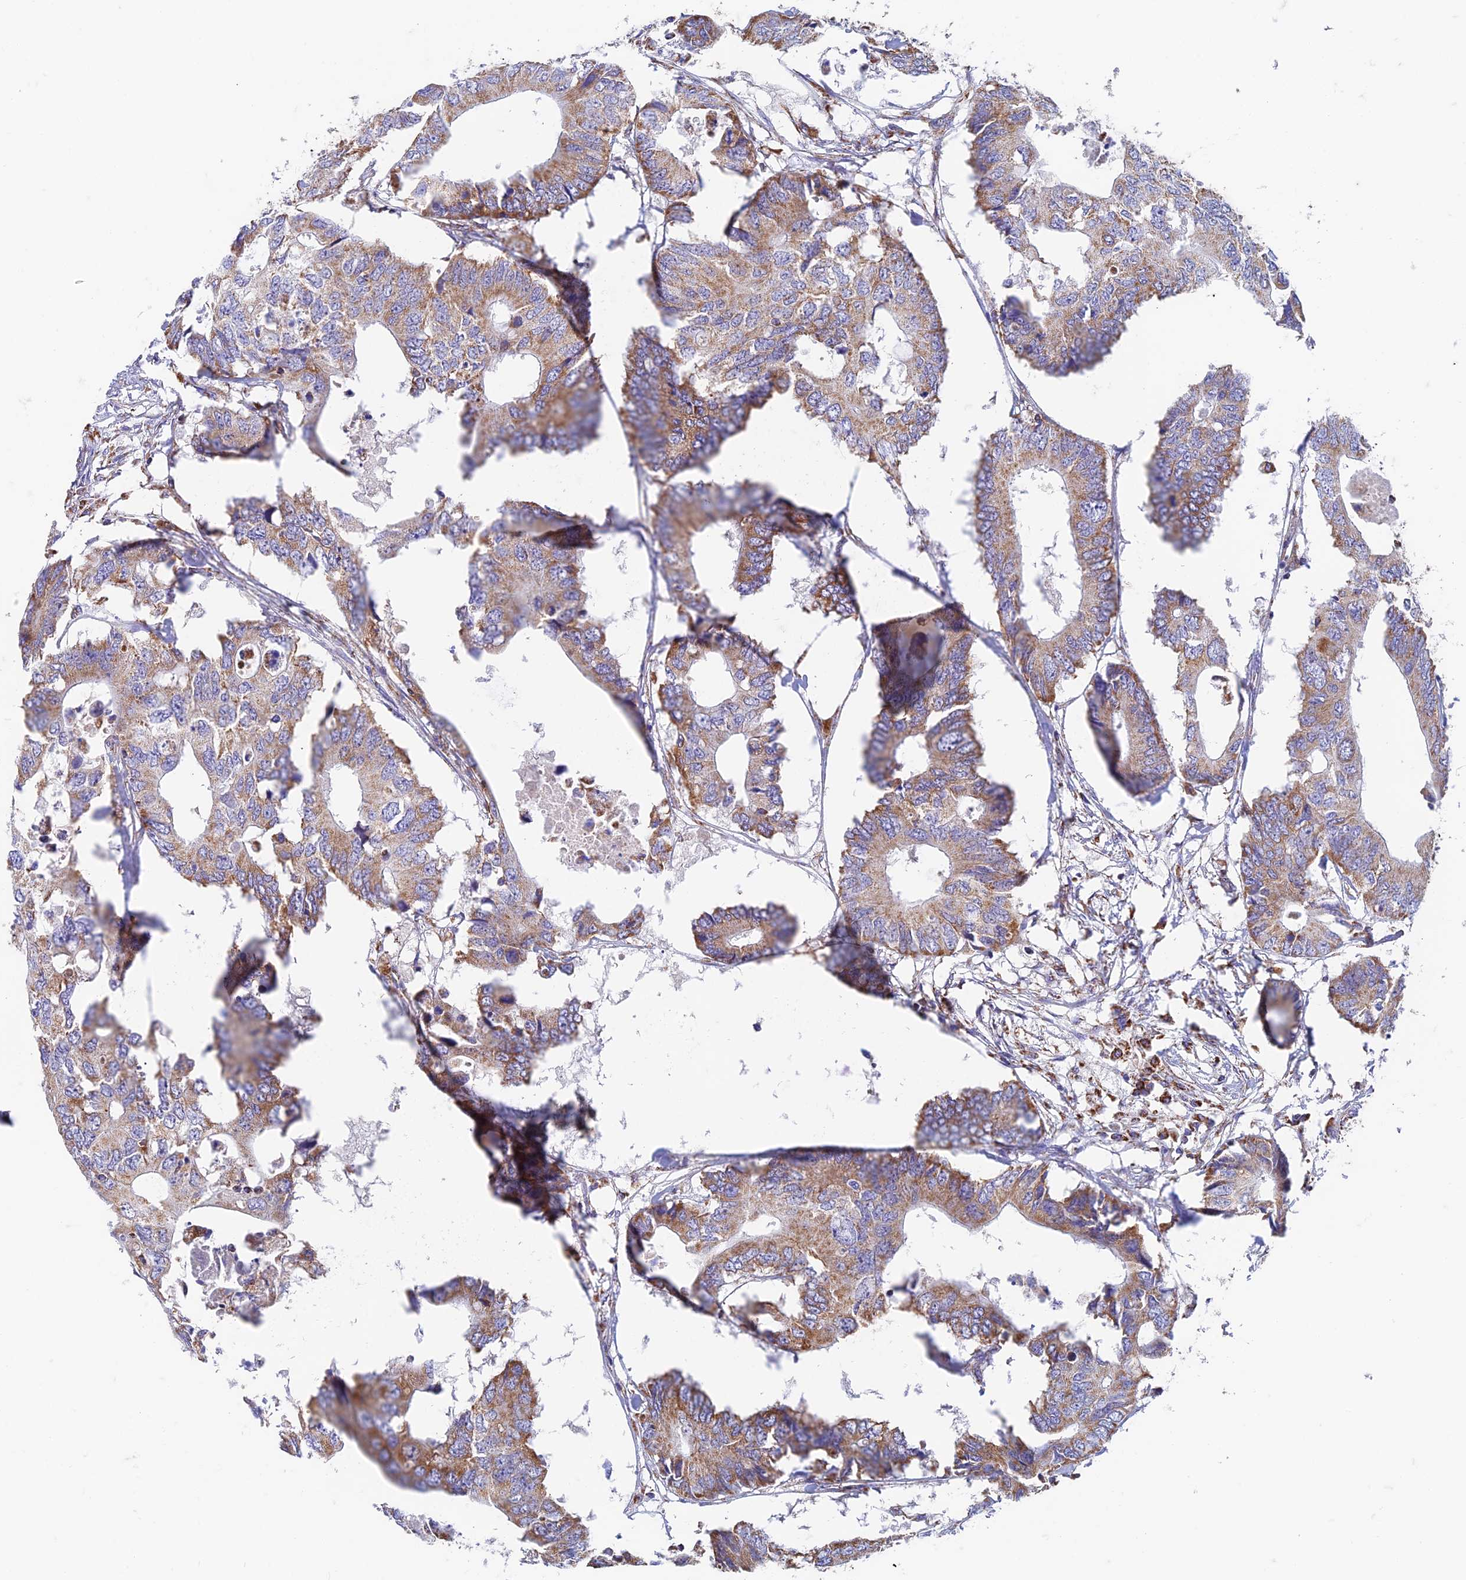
{"staining": {"intensity": "moderate", "quantity": ">75%", "location": "cytoplasmic/membranous"}, "tissue": "colorectal cancer", "cell_type": "Tumor cells", "image_type": "cancer", "snomed": [{"axis": "morphology", "description": "Adenocarcinoma, NOS"}, {"axis": "topography", "description": "Colon"}], "caption": "A histopathology image of human colorectal adenocarcinoma stained for a protein exhibits moderate cytoplasmic/membranous brown staining in tumor cells. (IHC, brightfield microscopy, high magnification).", "gene": "ZNF181", "patient": {"sex": "male", "age": 71}}